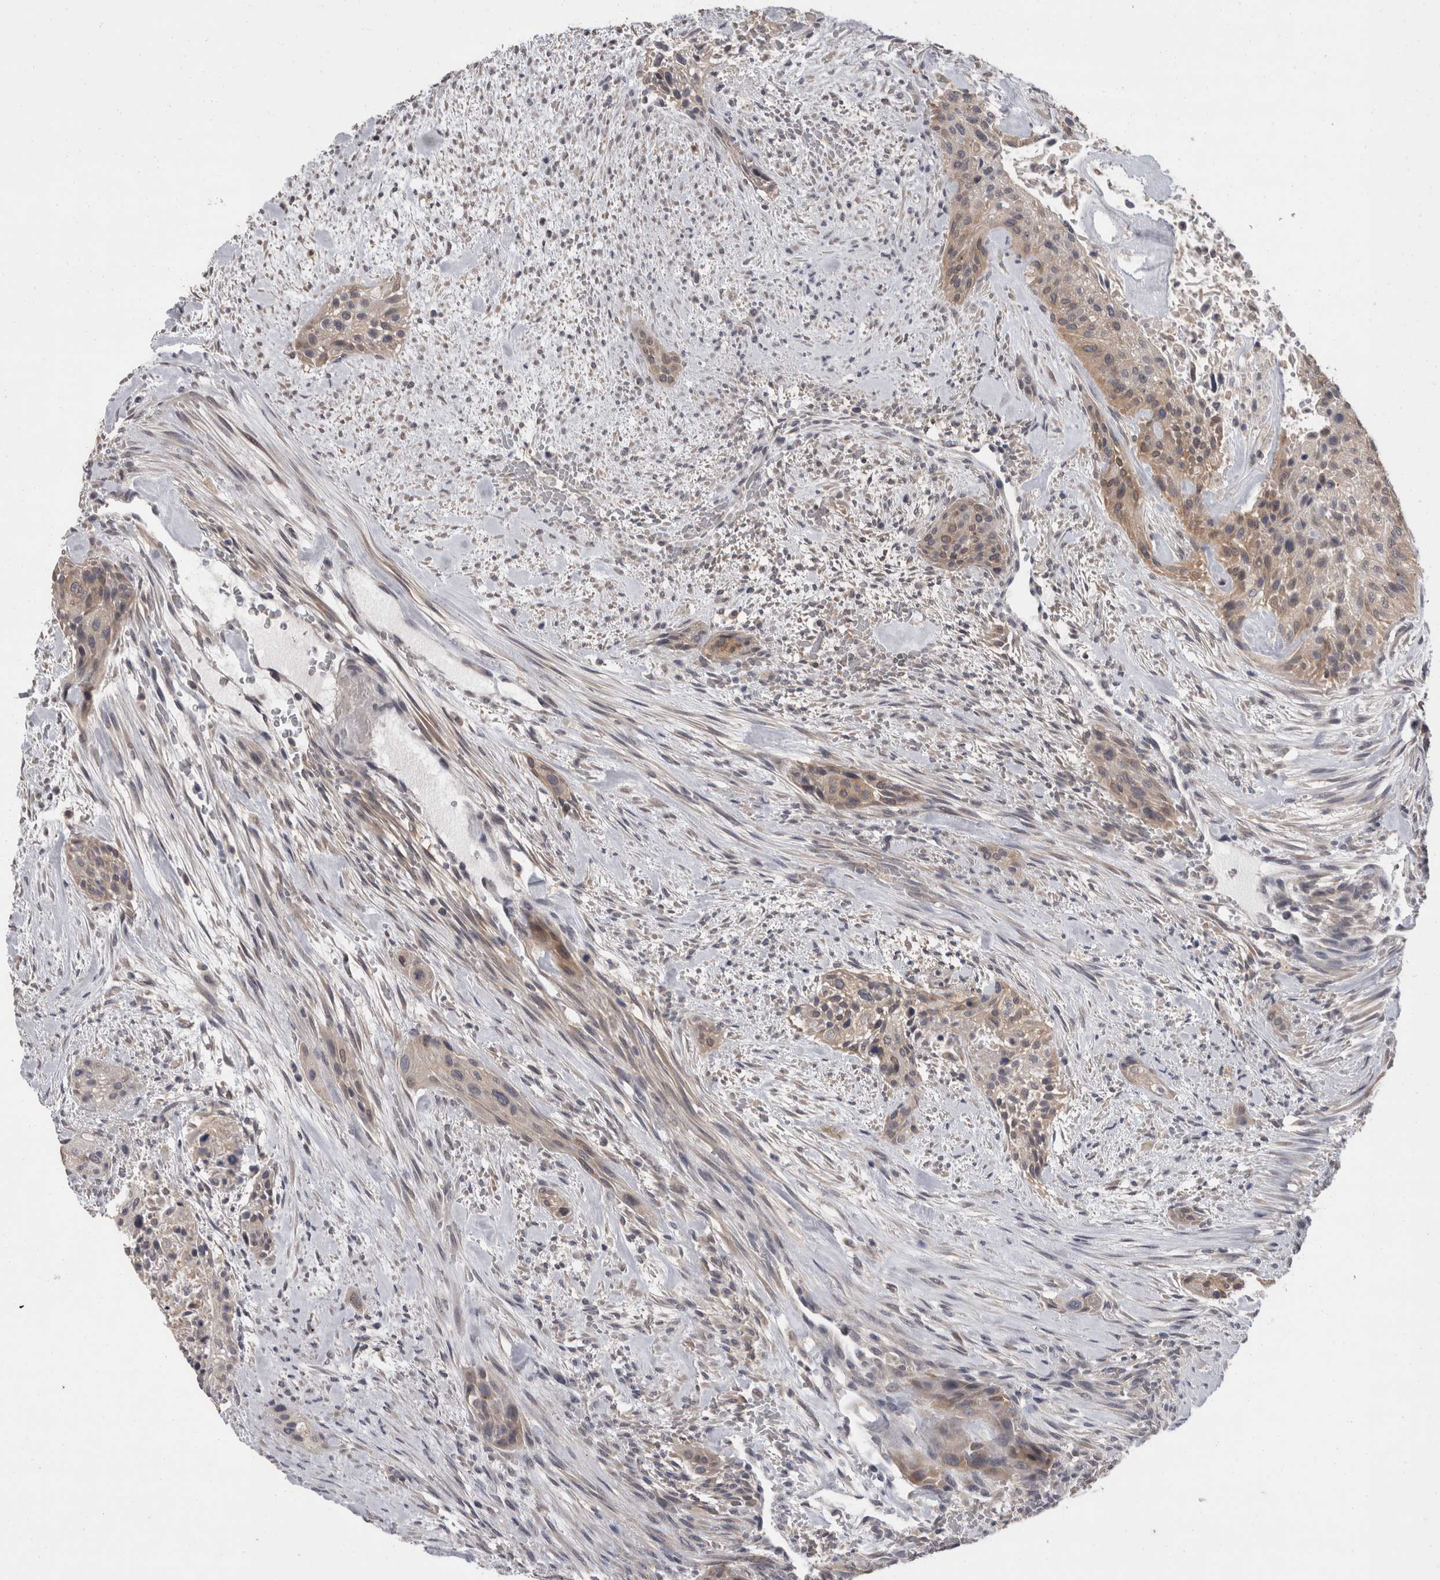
{"staining": {"intensity": "weak", "quantity": "25%-75%", "location": "cytoplasmic/membranous"}, "tissue": "urothelial cancer", "cell_type": "Tumor cells", "image_type": "cancer", "snomed": [{"axis": "morphology", "description": "Urothelial carcinoma, High grade"}, {"axis": "topography", "description": "Urinary bladder"}], "caption": "This image exhibits high-grade urothelial carcinoma stained with immunohistochemistry to label a protein in brown. The cytoplasmic/membranous of tumor cells show weak positivity for the protein. Nuclei are counter-stained blue.", "gene": "FHOD3", "patient": {"sex": "male", "age": 35}}